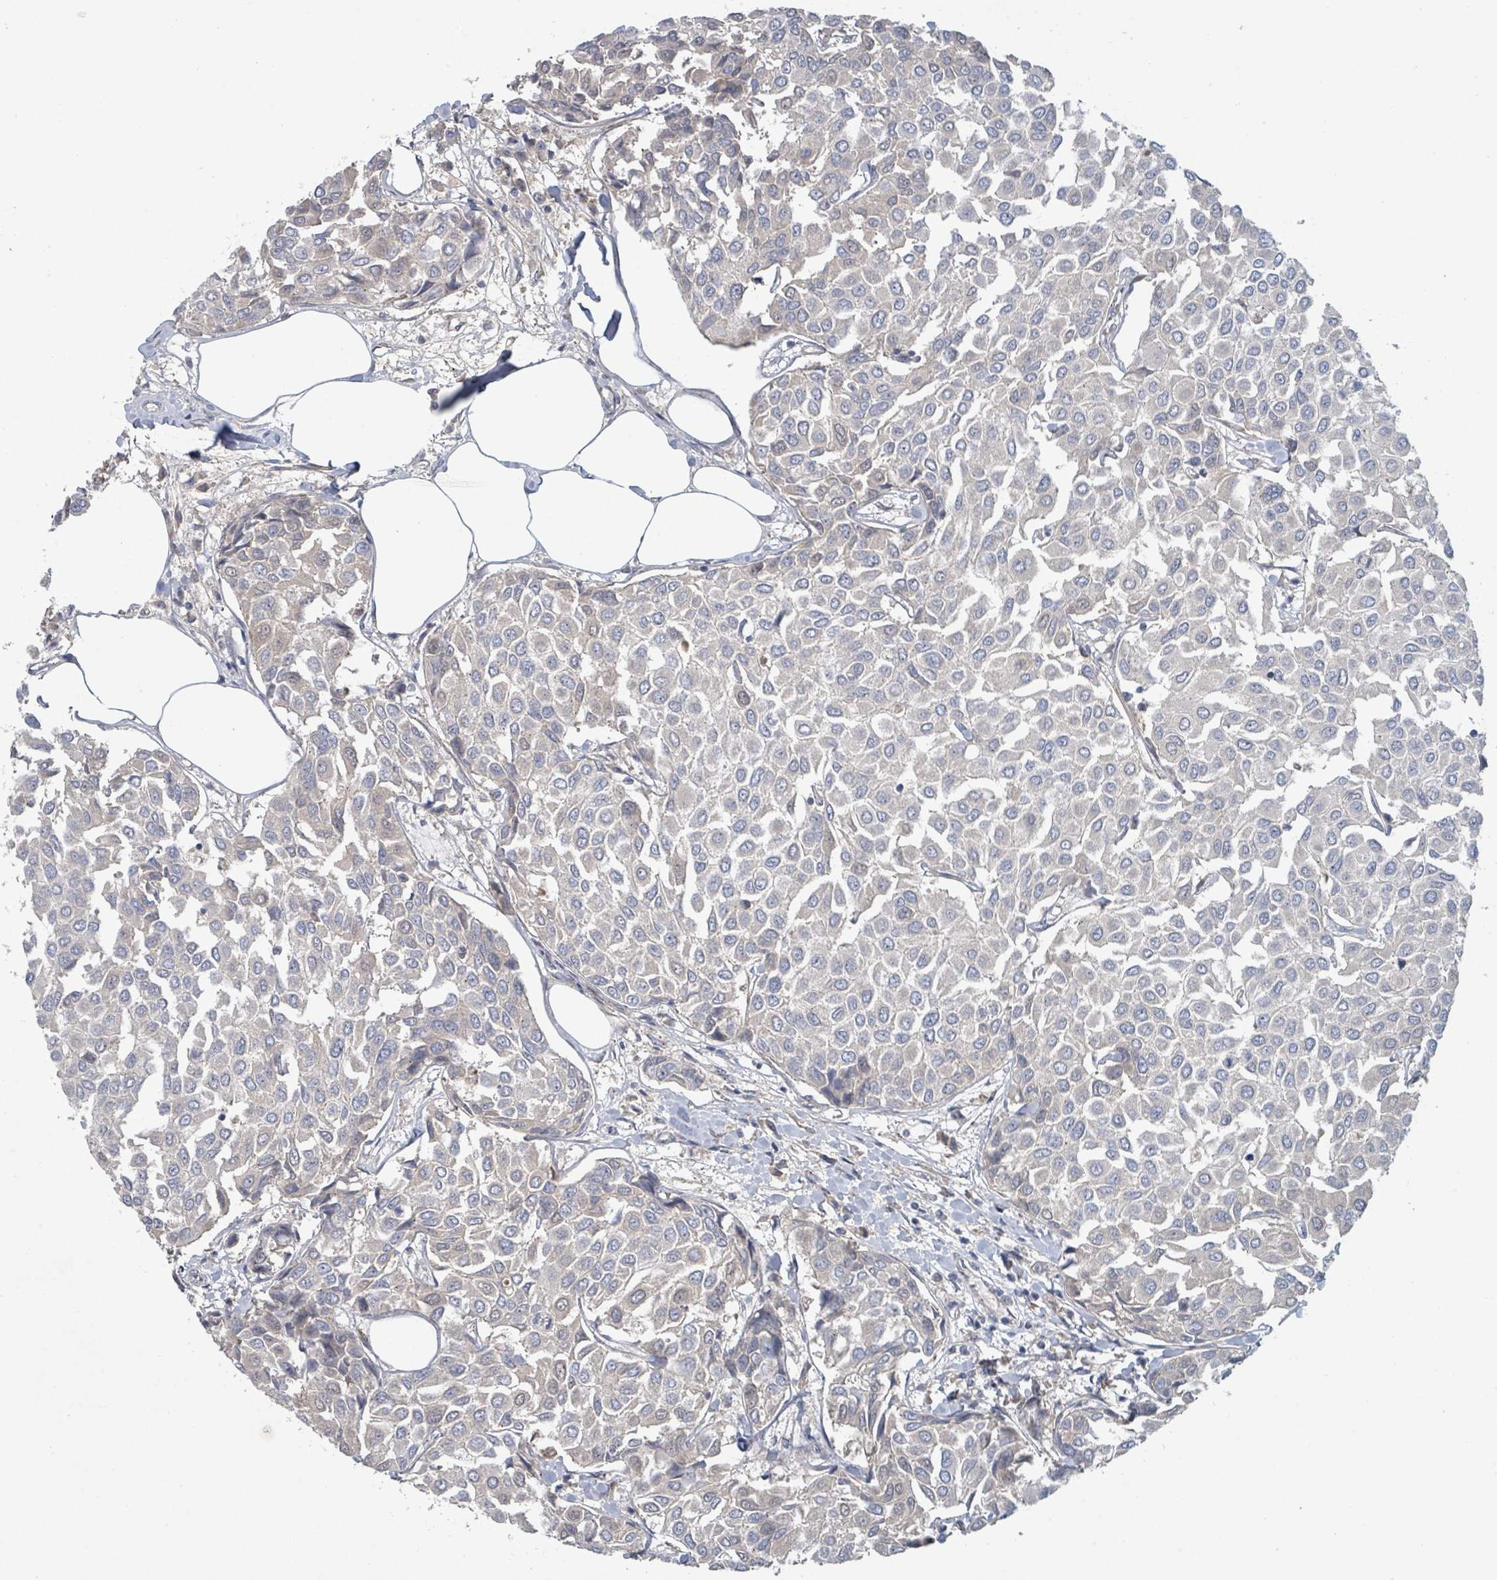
{"staining": {"intensity": "negative", "quantity": "none", "location": "none"}, "tissue": "breast cancer", "cell_type": "Tumor cells", "image_type": "cancer", "snomed": [{"axis": "morphology", "description": "Duct carcinoma"}, {"axis": "topography", "description": "Breast"}], "caption": "IHC histopathology image of breast cancer (intraductal carcinoma) stained for a protein (brown), which demonstrates no expression in tumor cells.", "gene": "COL5A3", "patient": {"sex": "female", "age": 55}}